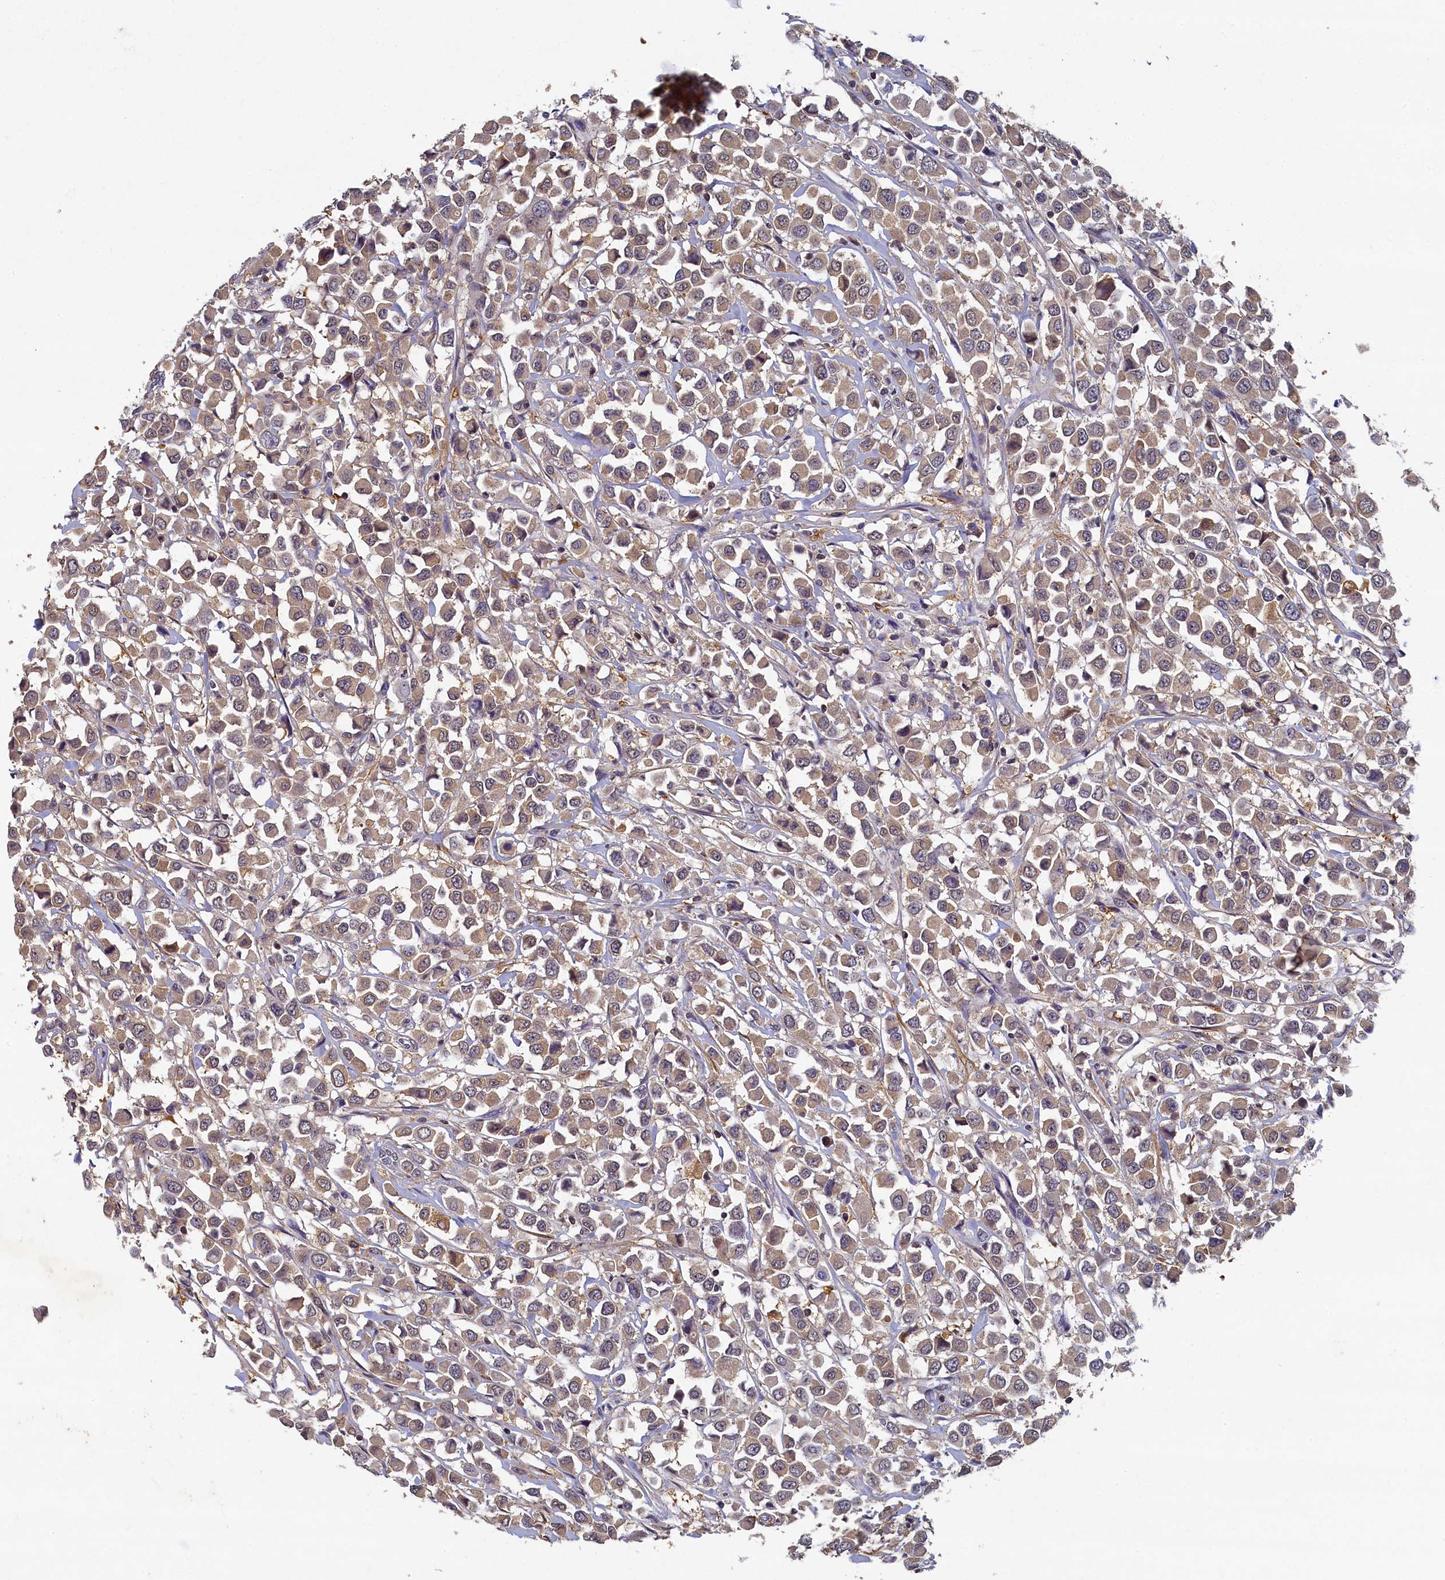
{"staining": {"intensity": "weak", "quantity": ">75%", "location": "cytoplasmic/membranous"}, "tissue": "breast cancer", "cell_type": "Tumor cells", "image_type": "cancer", "snomed": [{"axis": "morphology", "description": "Duct carcinoma"}, {"axis": "topography", "description": "Breast"}], "caption": "A high-resolution histopathology image shows immunohistochemistry staining of infiltrating ductal carcinoma (breast), which reveals weak cytoplasmic/membranous expression in about >75% of tumor cells.", "gene": "TBCB", "patient": {"sex": "female", "age": 61}}